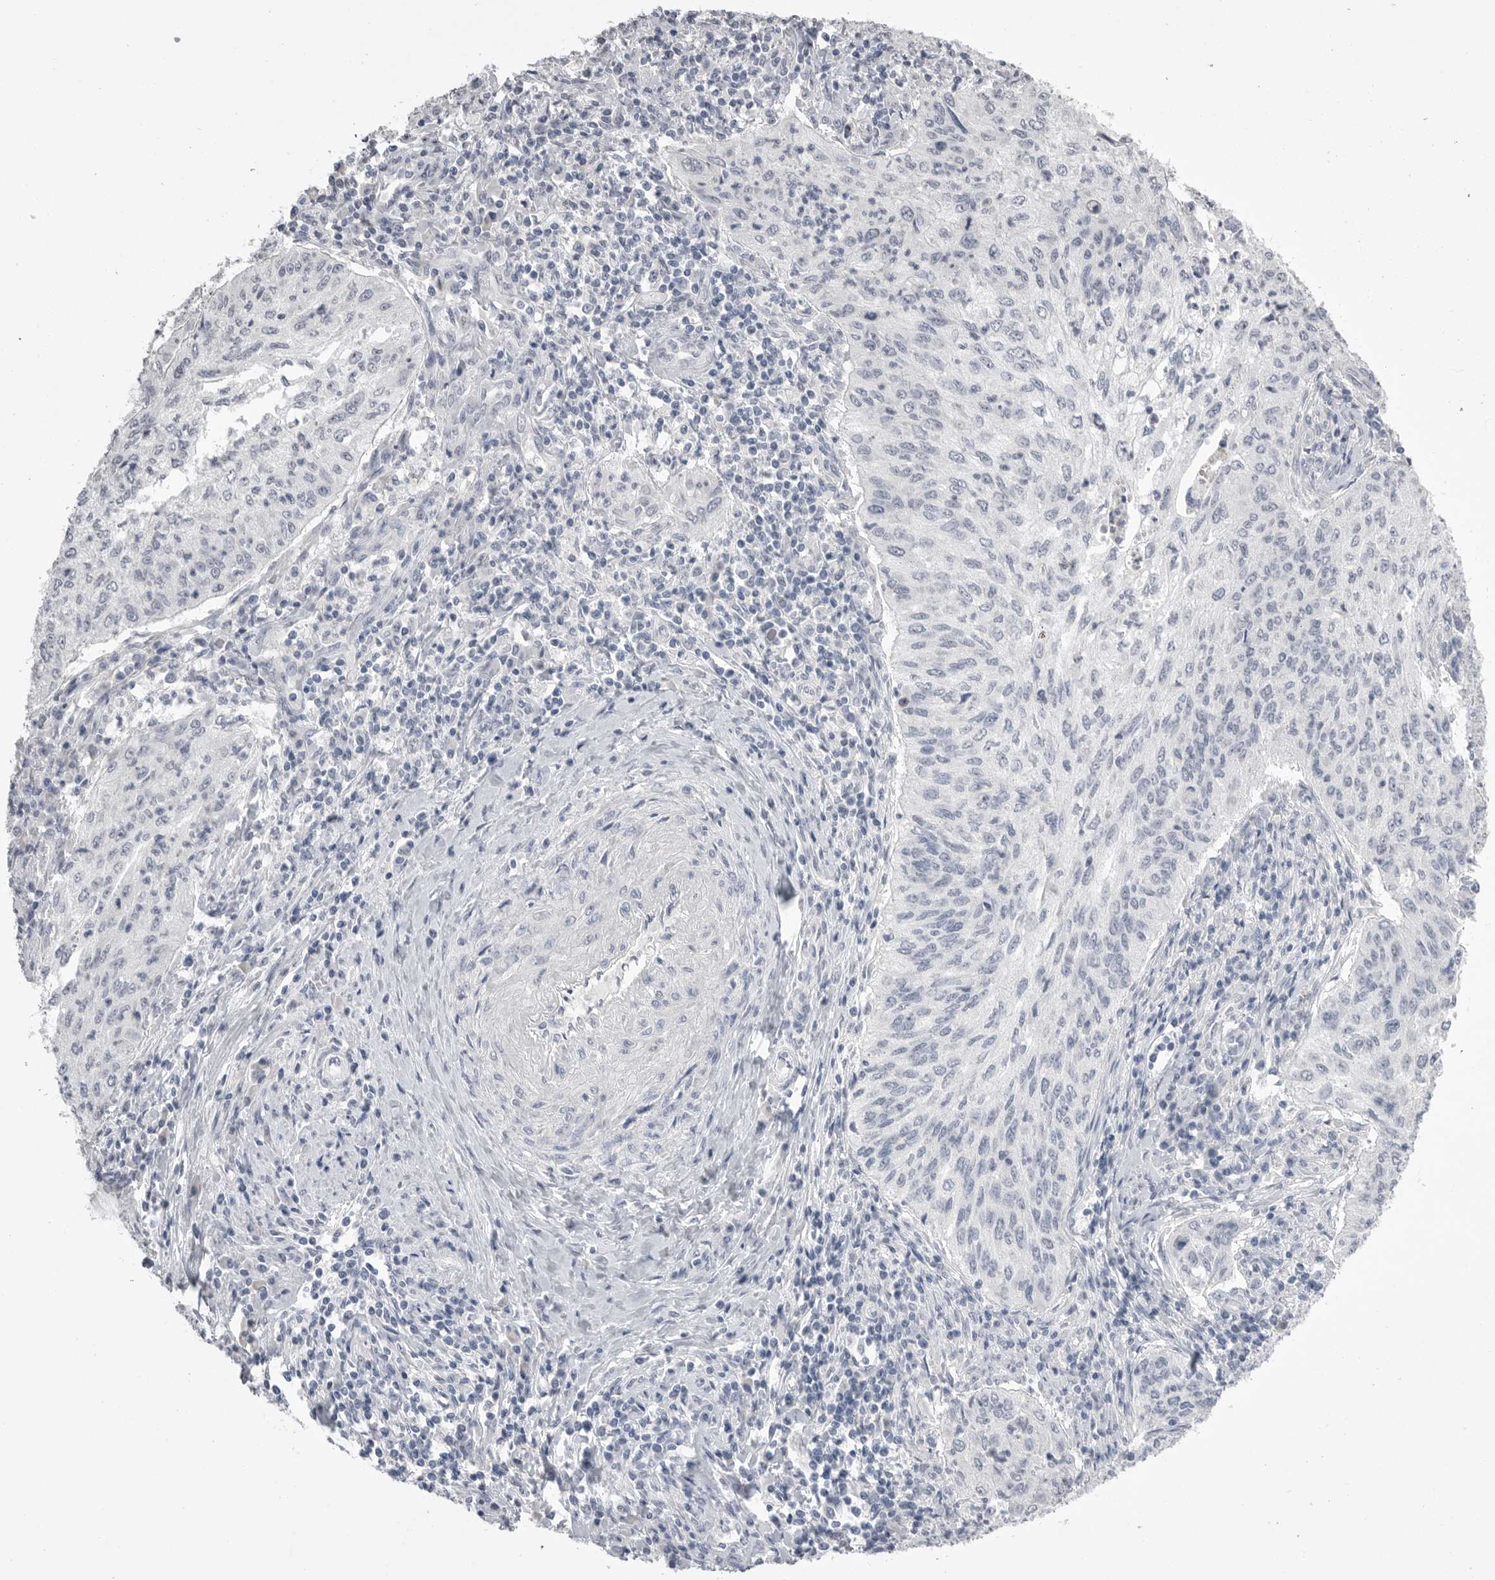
{"staining": {"intensity": "negative", "quantity": "none", "location": "none"}, "tissue": "cervical cancer", "cell_type": "Tumor cells", "image_type": "cancer", "snomed": [{"axis": "morphology", "description": "Squamous cell carcinoma, NOS"}, {"axis": "topography", "description": "Cervix"}], "caption": "Cervical squamous cell carcinoma was stained to show a protein in brown. There is no significant staining in tumor cells. Brightfield microscopy of IHC stained with DAB (brown) and hematoxylin (blue), captured at high magnification.", "gene": "CPB1", "patient": {"sex": "female", "age": 30}}